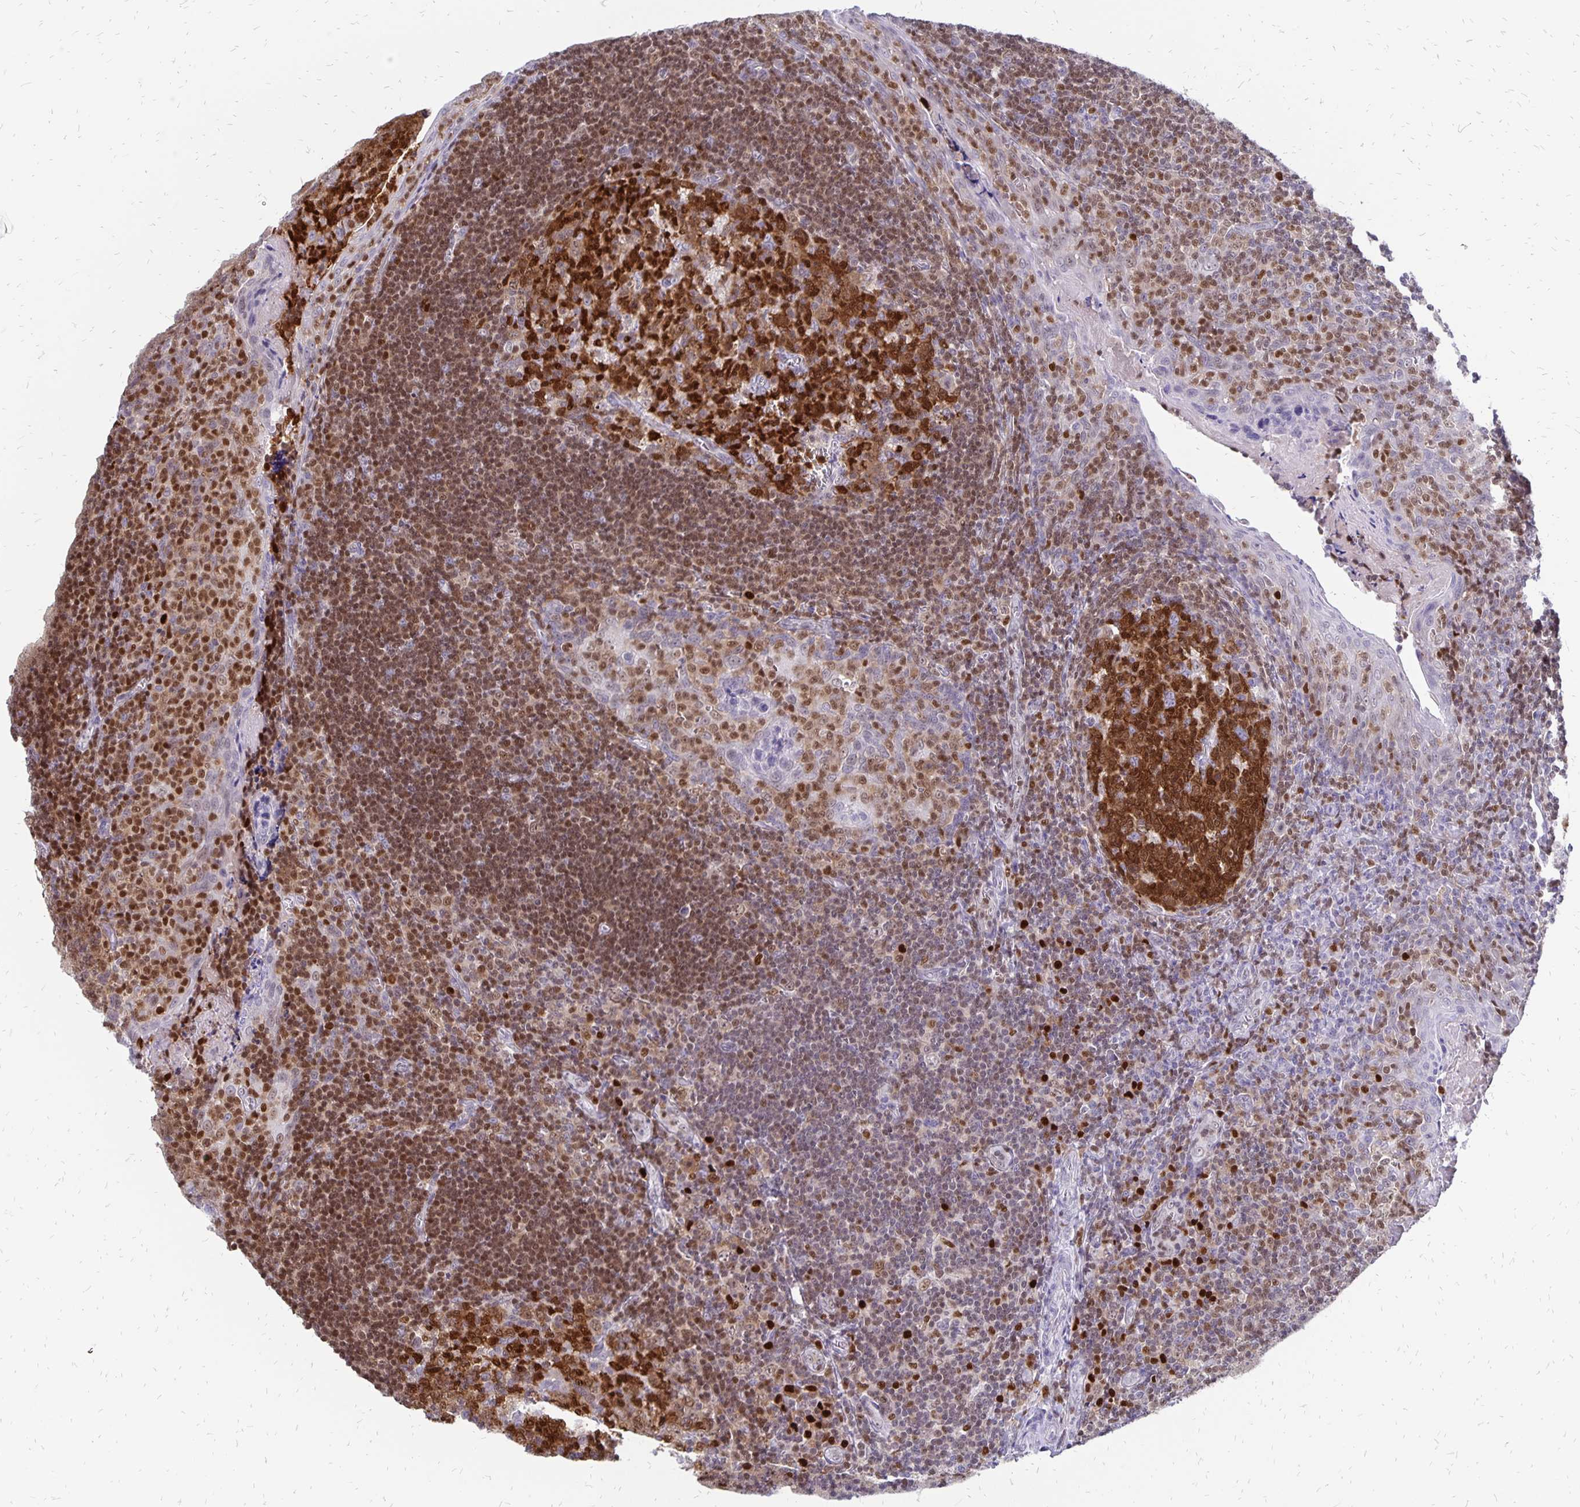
{"staining": {"intensity": "strong", "quantity": ">75%", "location": "cytoplasmic/membranous,nuclear"}, "tissue": "tonsil", "cell_type": "Germinal center cells", "image_type": "normal", "snomed": [{"axis": "morphology", "description": "Normal tissue, NOS"}, {"axis": "morphology", "description": "Inflammation, NOS"}, {"axis": "topography", "description": "Tonsil"}], "caption": "IHC (DAB) staining of benign tonsil demonstrates strong cytoplasmic/membranous,nuclear protein positivity in about >75% of germinal center cells. (Brightfield microscopy of DAB IHC at high magnification).", "gene": "DCK", "patient": {"sex": "female", "age": 31}}